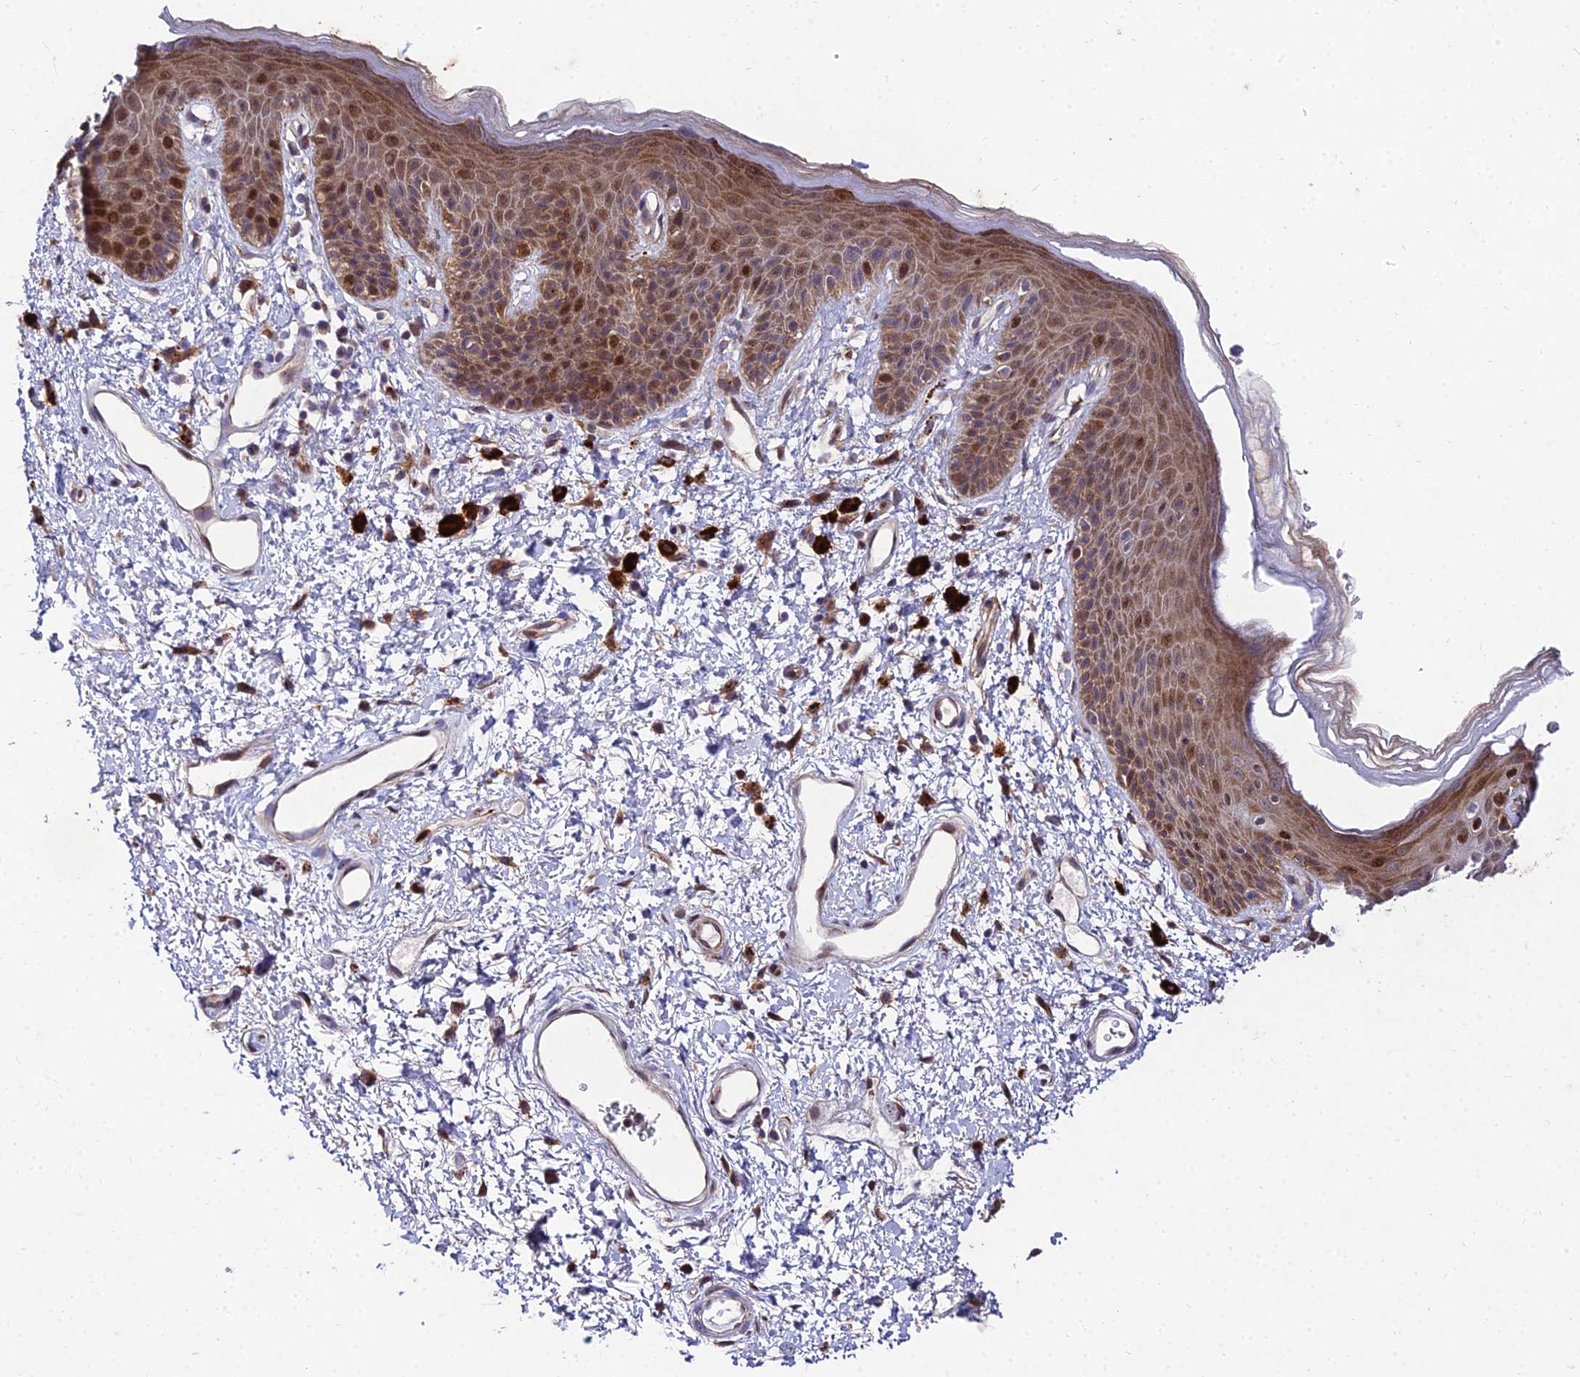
{"staining": {"intensity": "moderate", "quantity": ">75%", "location": "cytoplasmic/membranous,nuclear"}, "tissue": "skin", "cell_type": "Epidermal cells", "image_type": "normal", "snomed": [{"axis": "morphology", "description": "Normal tissue, NOS"}, {"axis": "topography", "description": "Anal"}], "caption": "Immunohistochemical staining of normal skin exhibits >75% levels of moderate cytoplasmic/membranous,nuclear protein staining in approximately >75% of epidermal cells. The staining is performed using DAB brown chromogen to label protein expression. The nuclei are counter-stained blue using hematoxylin.", "gene": "MKKS", "patient": {"sex": "female", "age": 46}}